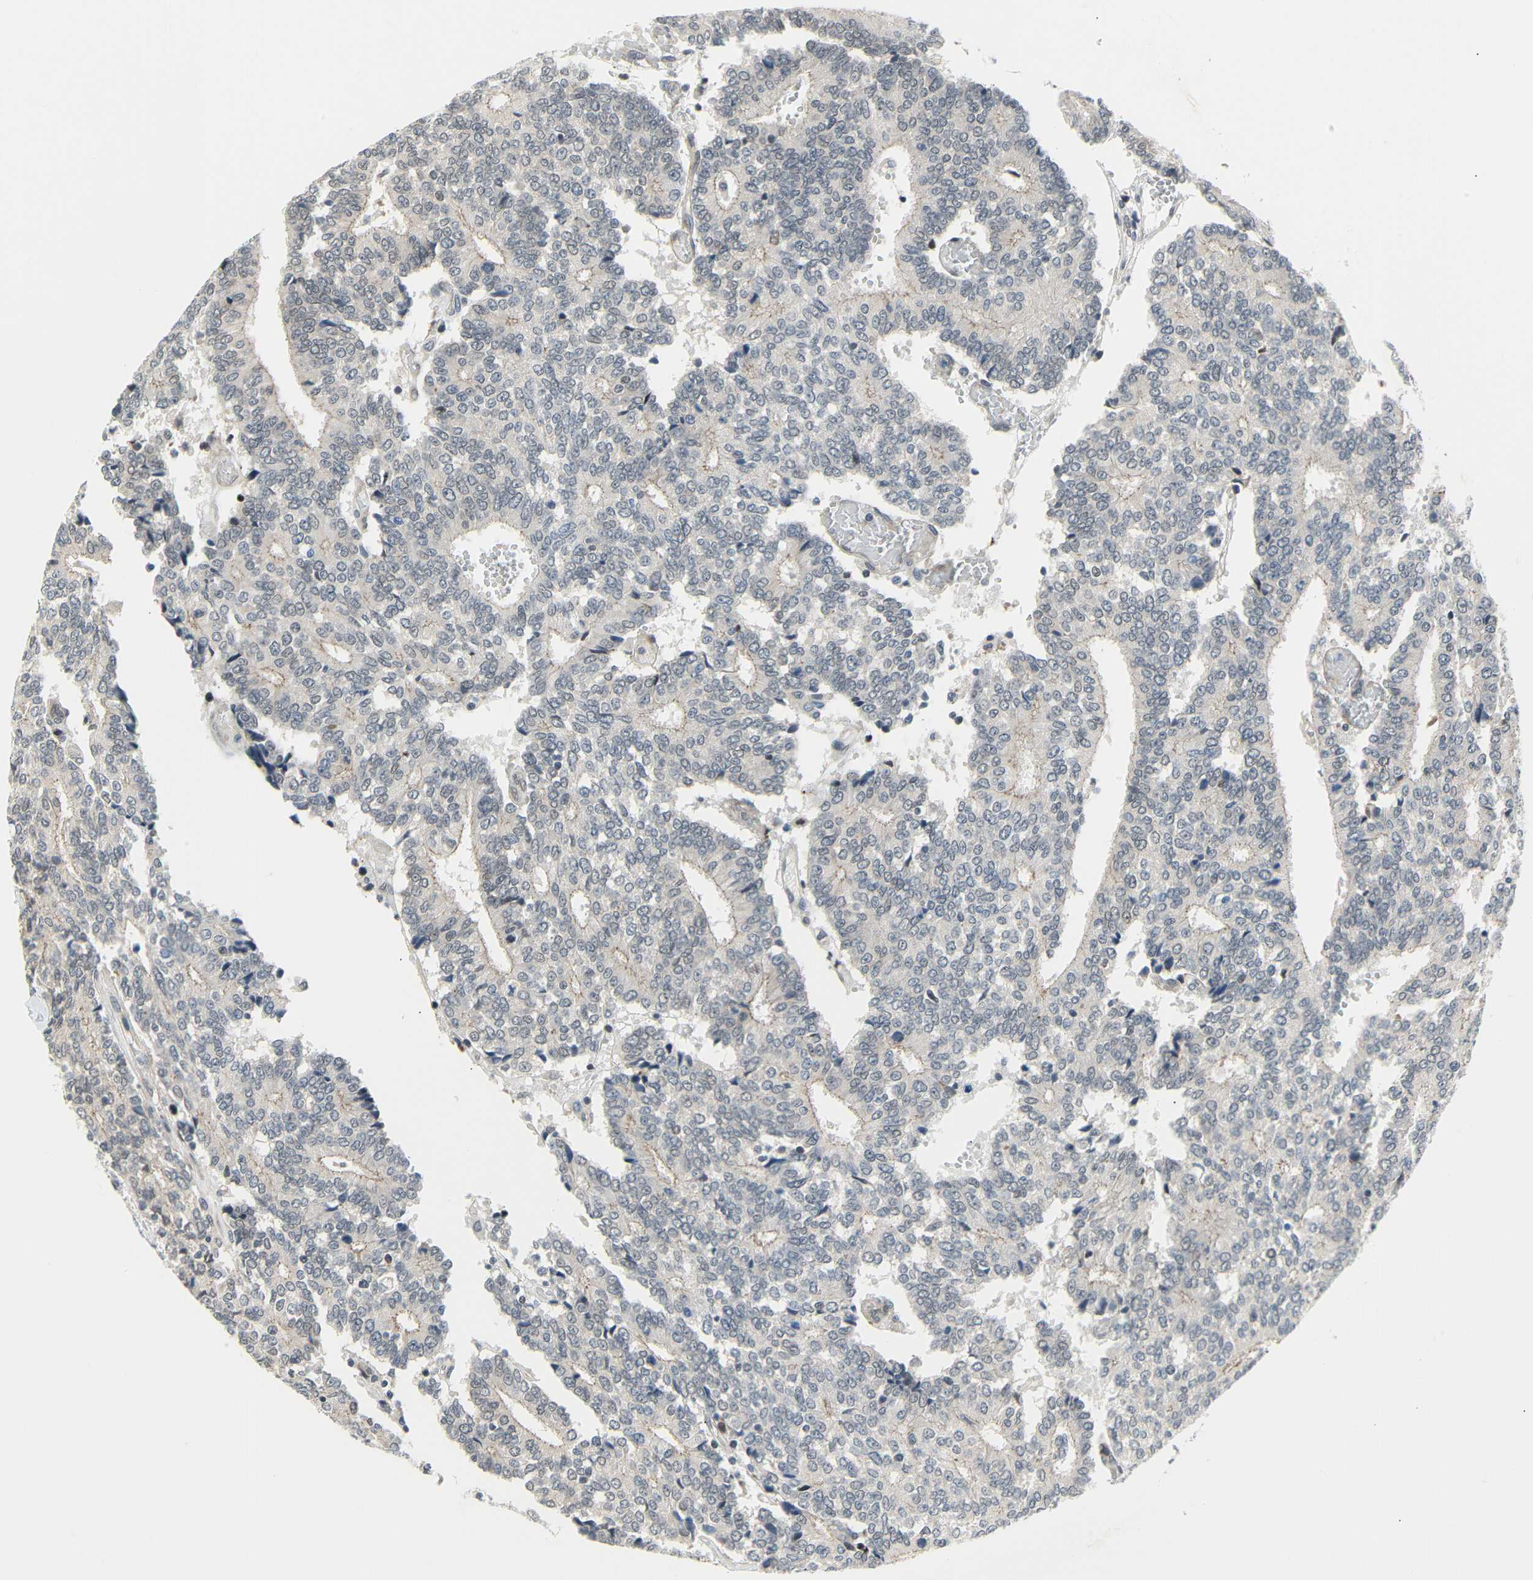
{"staining": {"intensity": "weak", "quantity": "25%-75%", "location": "cytoplasmic/membranous"}, "tissue": "prostate cancer", "cell_type": "Tumor cells", "image_type": "cancer", "snomed": [{"axis": "morphology", "description": "Adenocarcinoma, High grade"}, {"axis": "topography", "description": "Prostate"}], "caption": "A low amount of weak cytoplasmic/membranous expression is seen in approximately 25%-75% of tumor cells in prostate cancer tissue.", "gene": "IMPG2", "patient": {"sex": "male", "age": 55}}